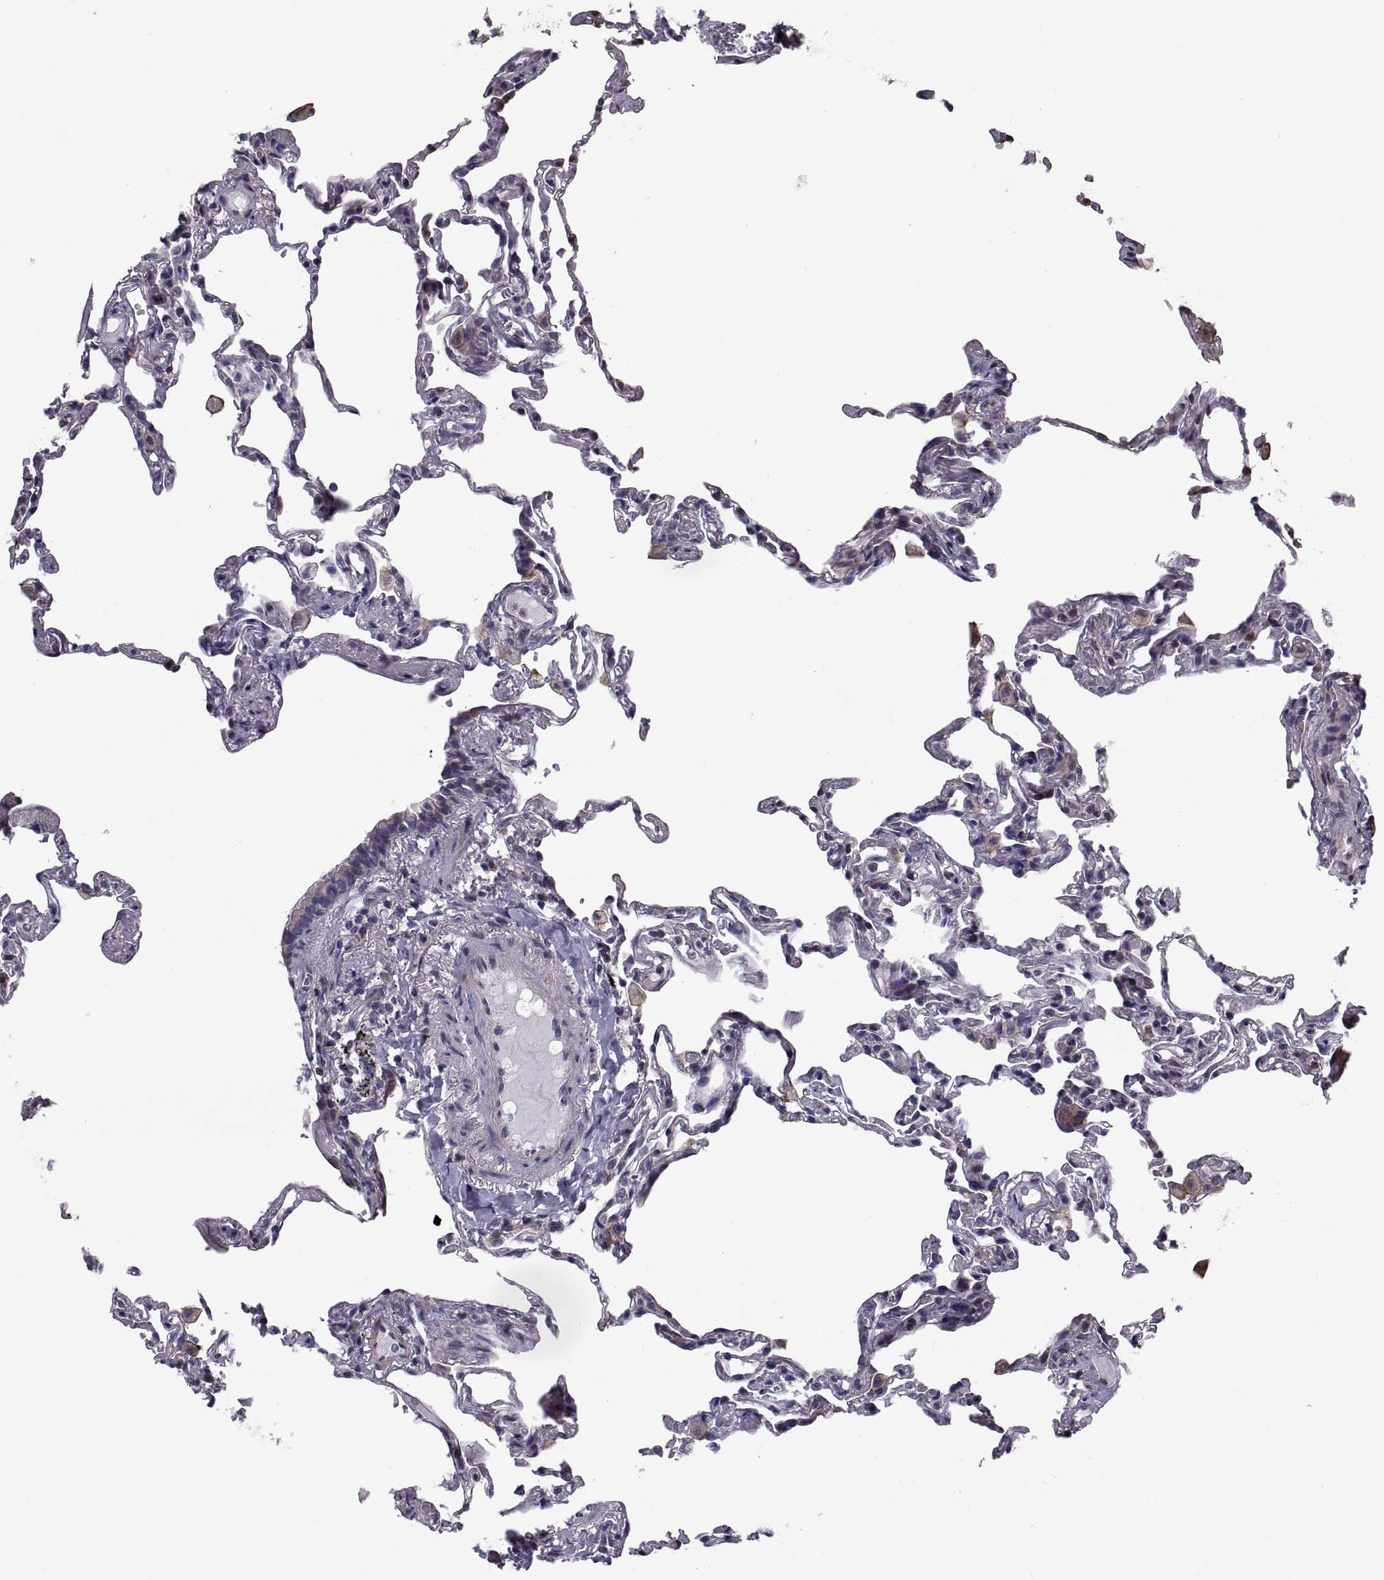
{"staining": {"intensity": "negative", "quantity": "none", "location": "none"}, "tissue": "lung", "cell_type": "Alveolar cells", "image_type": "normal", "snomed": [{"axis": "morphology", "description": "Normal tissue, NOS"}, {"axis": "topography", "description": "Lung"}], "caption": "Alveolar cells are negative for brown protein staining in benign lung. (Brightfield microscopy of DAB immunohistochemistry (IHC) at high magnification).", "gene": "ANO1", "patient": {"sex": "female", "age": 57}}